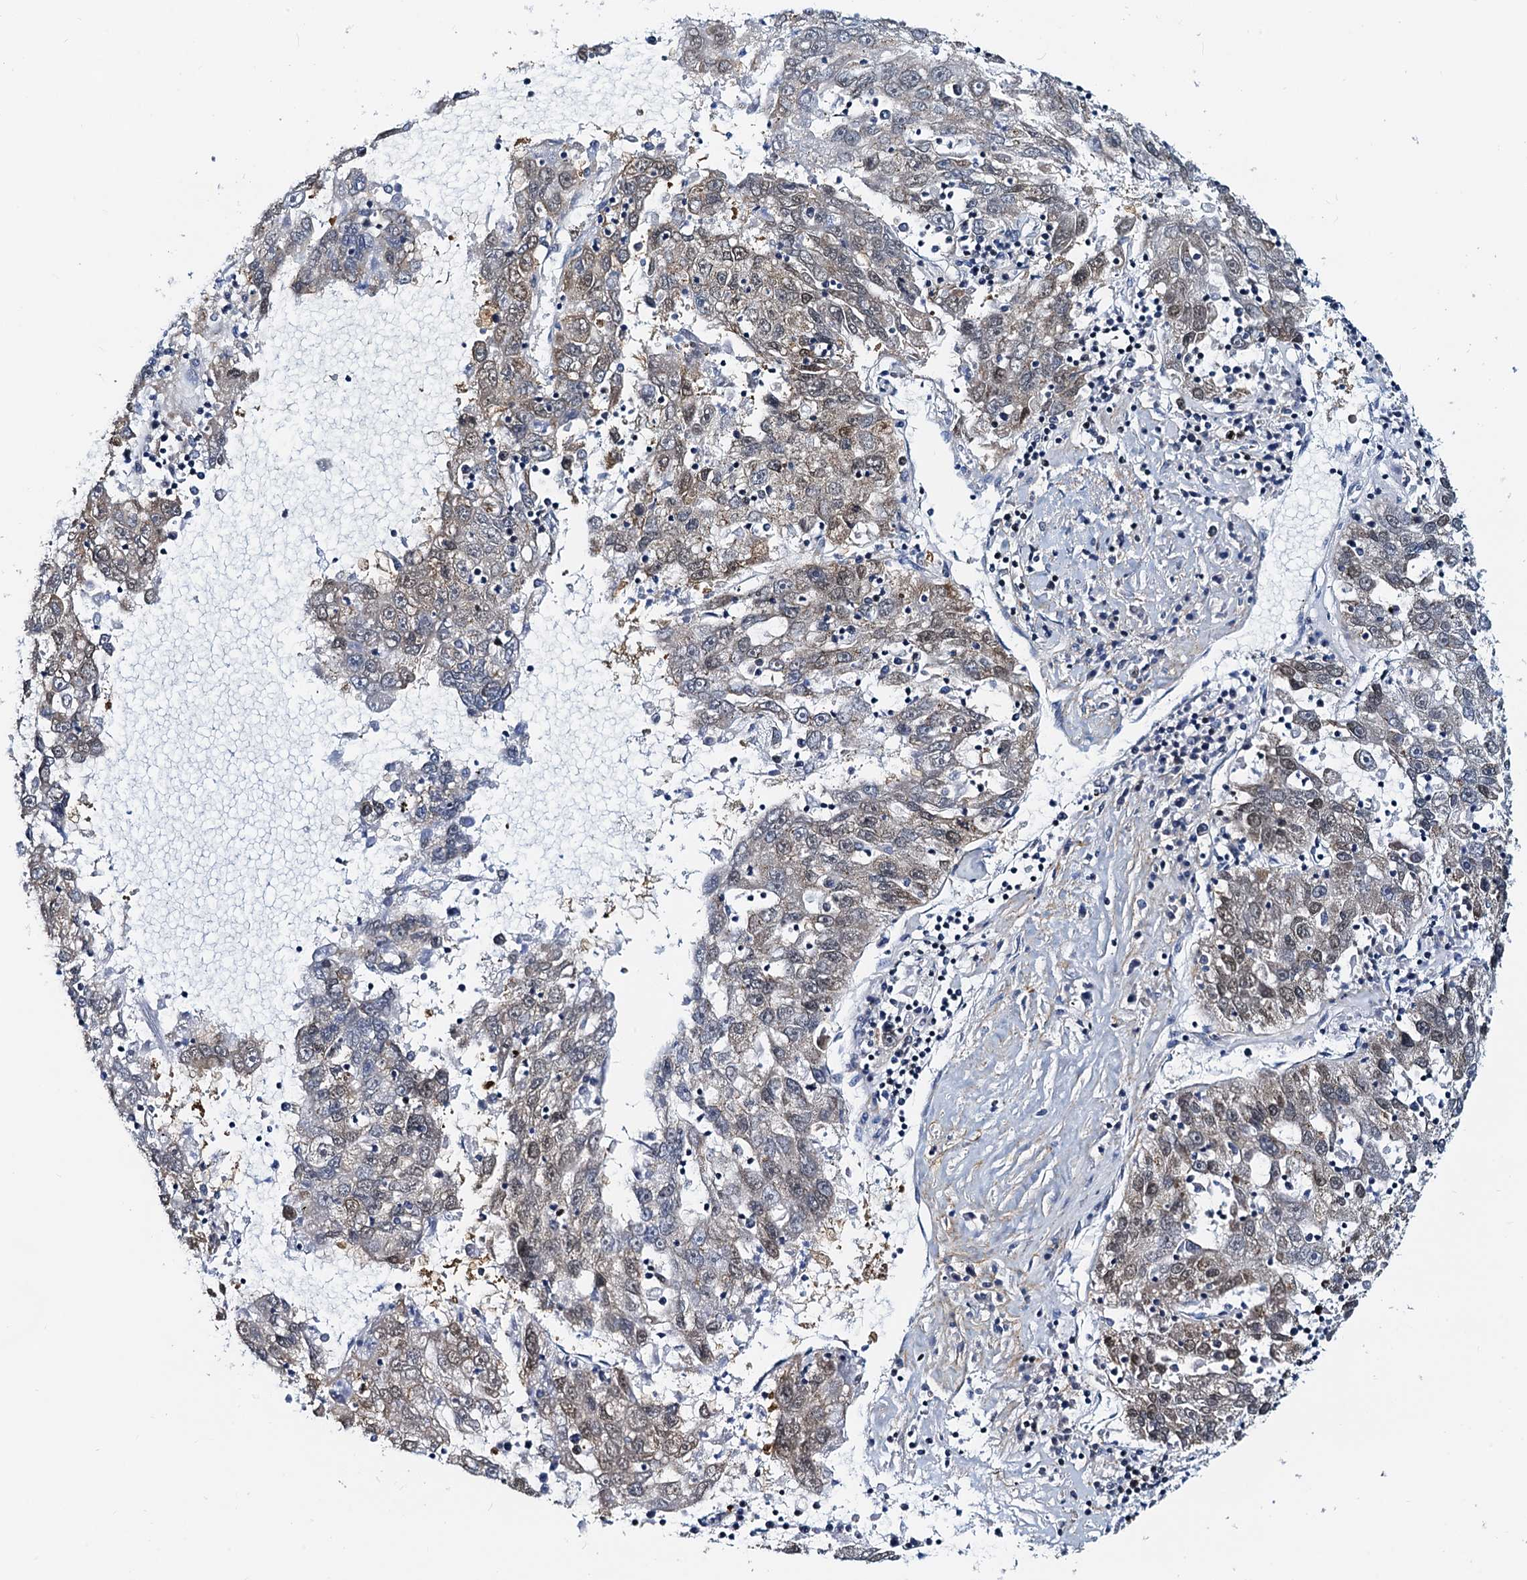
{"staining": {"intensity": "weak", "quantity": "<25%", "location": "cytoplasmic/membranous,nuclear"}, "tissue": "liver cancer", "cell_type": "Tumor cells", "image_type": "cancer", "snomed": [{"axis": "morphology", "description": "Carcinoma, Hepatocellular, NOS"}, {"axis": "topography", "description": "Liver"}], "caption": "DAB (3,3'-diaminobenzidine) immunohistochemical staining of human hepatocellular carcinoma (liver) demonstrates no significant expression in tumor cells.", "gene": "PTGES3", "patient": {"sex": "male", "age": 49}}